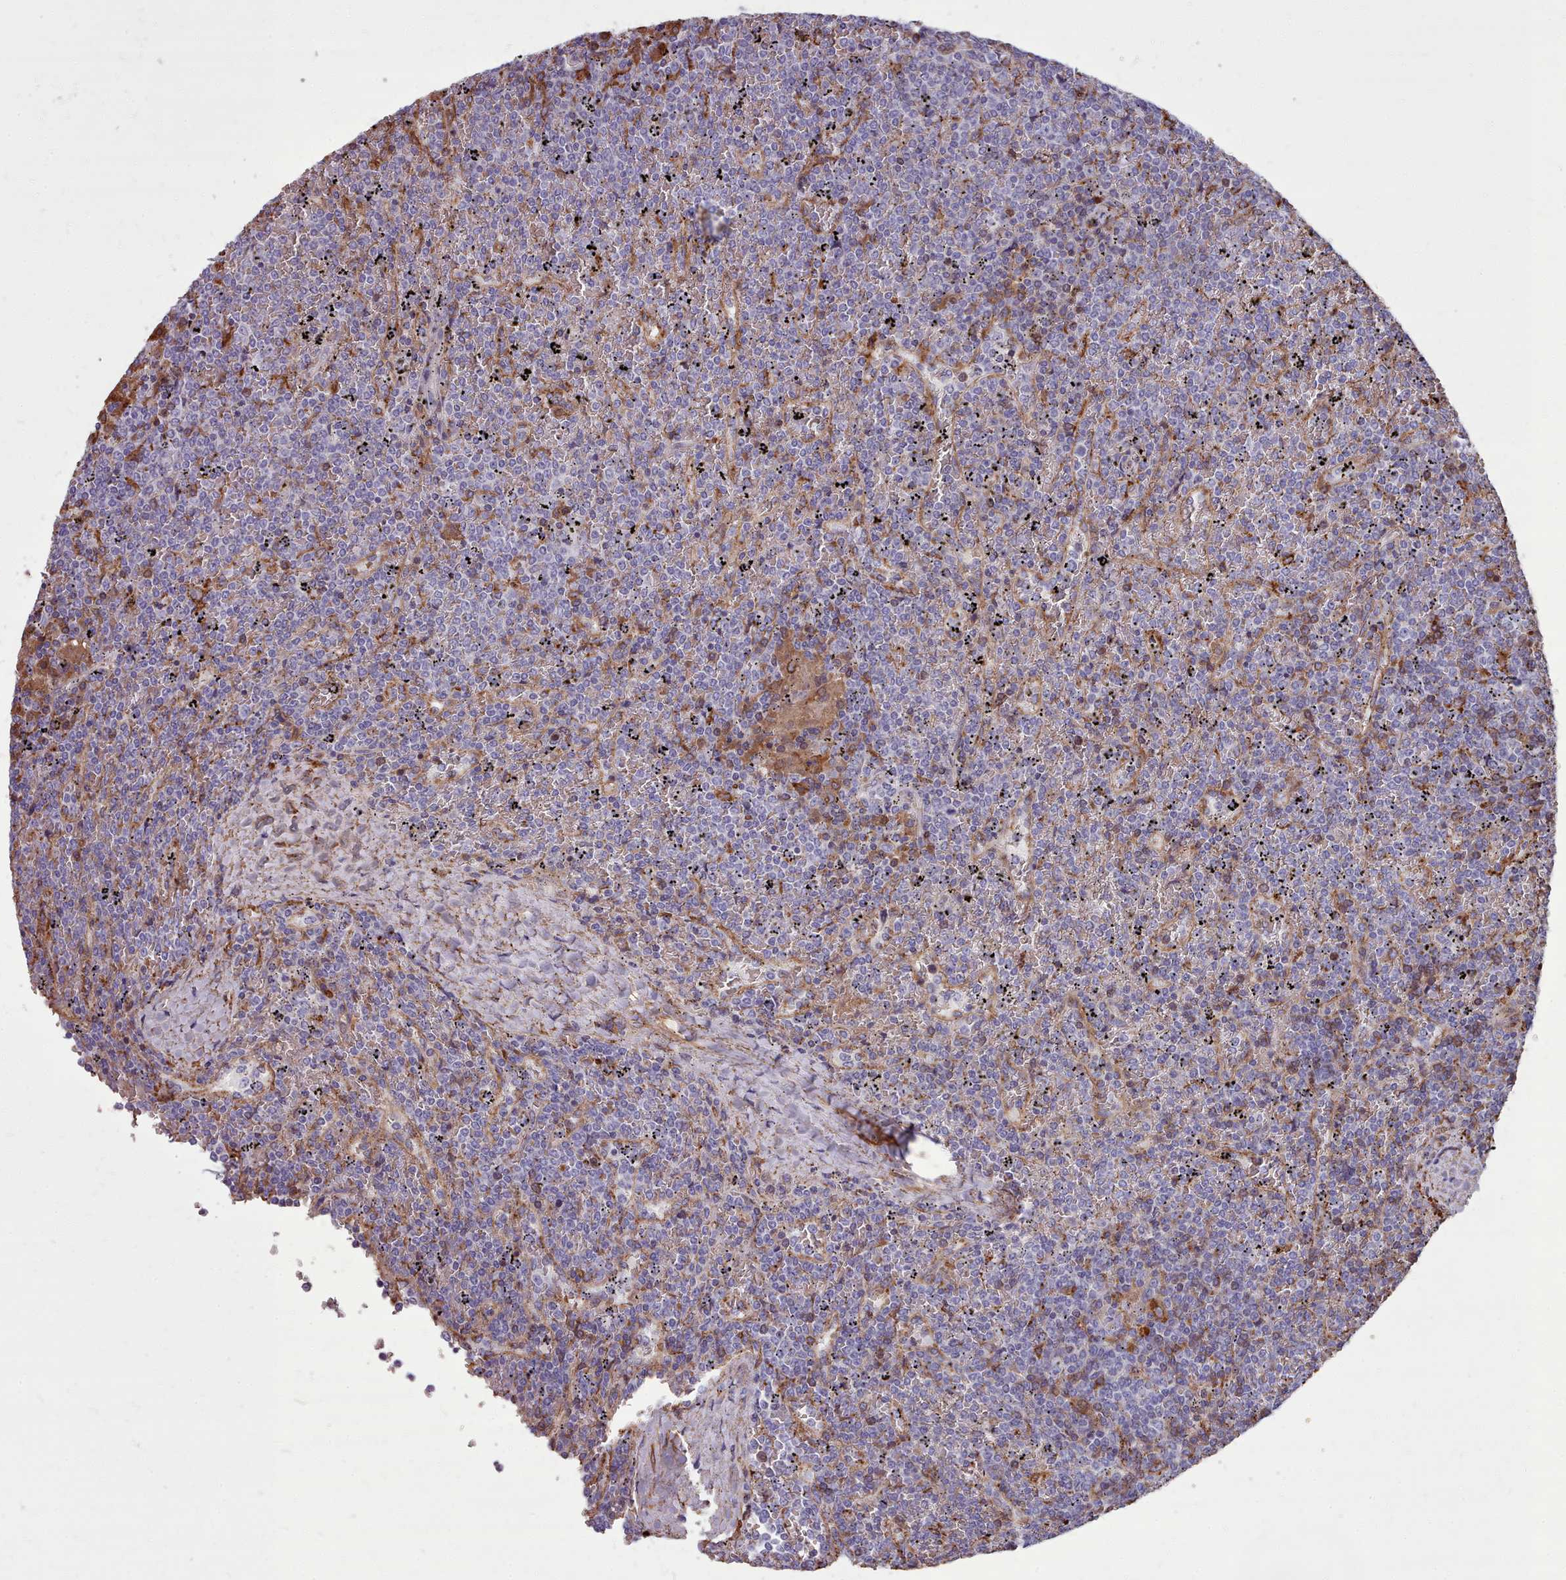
{"staining": {"intensity": "negative", "quantity": "none", "location": "none"}, "tissue": "lymphoma", "cell_type": "Tumor cells", "image_type": "cancer", "snomed": [{"axis": "morphology", "description": "Malignant lymphoma, non-Hodgkin's type, Low grade"}, {"axis": "topography", "description": "Spleen"}], "caption": "Tumor cells are negative for brown protein staining in lymphoma.", "gene": "PACSIN3", "patient": {"sex": "female", "age": 19}}